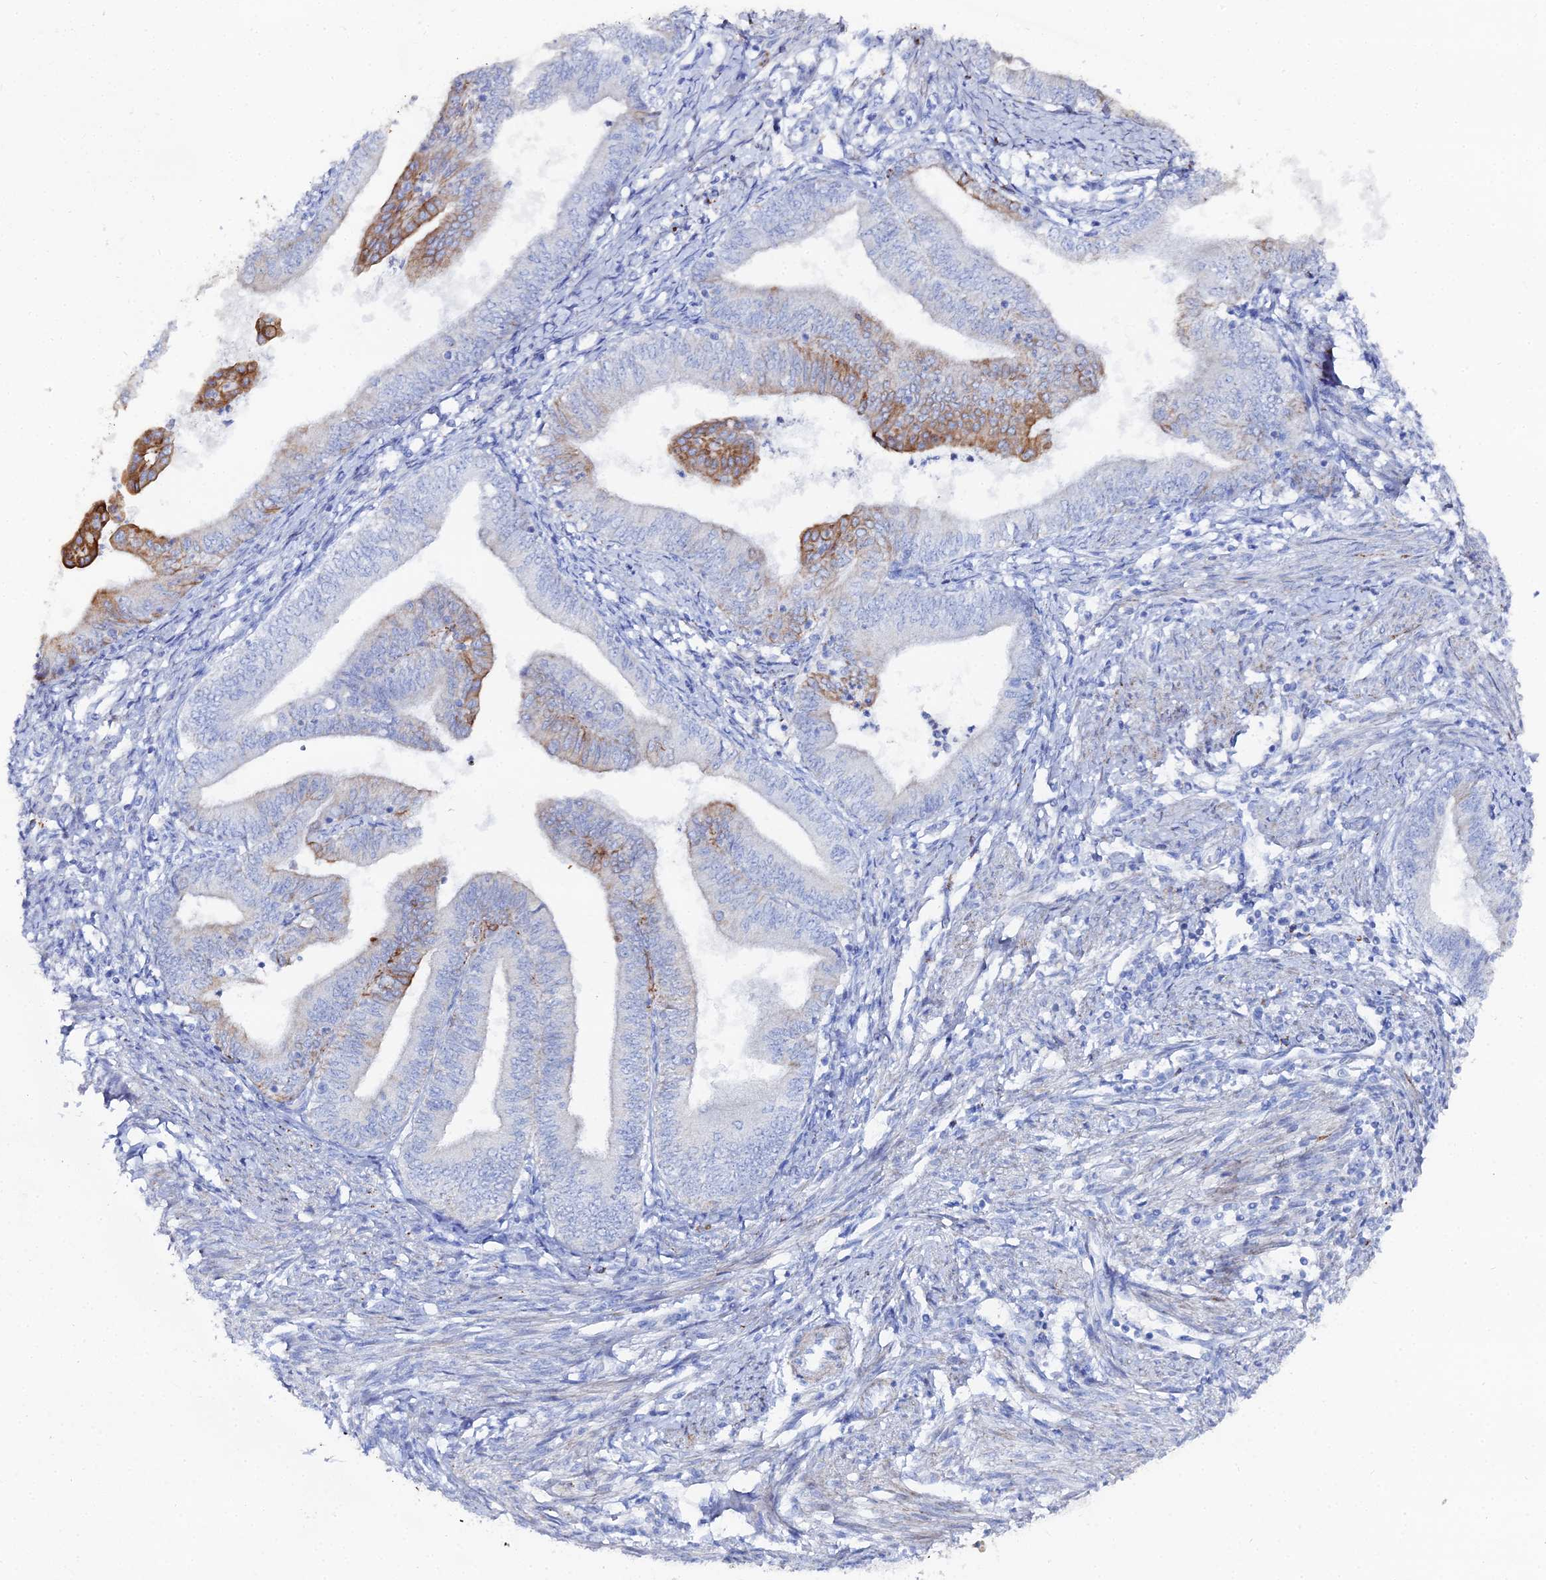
{"staining": {"intensity": "moderate", "quantity": "<25%", "location": "cytoplasmic/membranous"}, "tissue": "endometrial cancer", "cell_type": "Tumor cells", "image_type": "cancer", "snomed": [{"axis": "morphology", "description": "Adenocarcinoma, NOS"}, {"axis": "topography", "description": "Endometrium"}], "caption": "Immunohistochemistry (IHC) micrograph of endometrial adenocarcinoma stained for a protein (brown), which displays low levels of moderate cytoplasmic/membranous staining in about <25% of tumor cells.", "gene": "DHX34", "patient": {"sex": "female", "age": 66}}